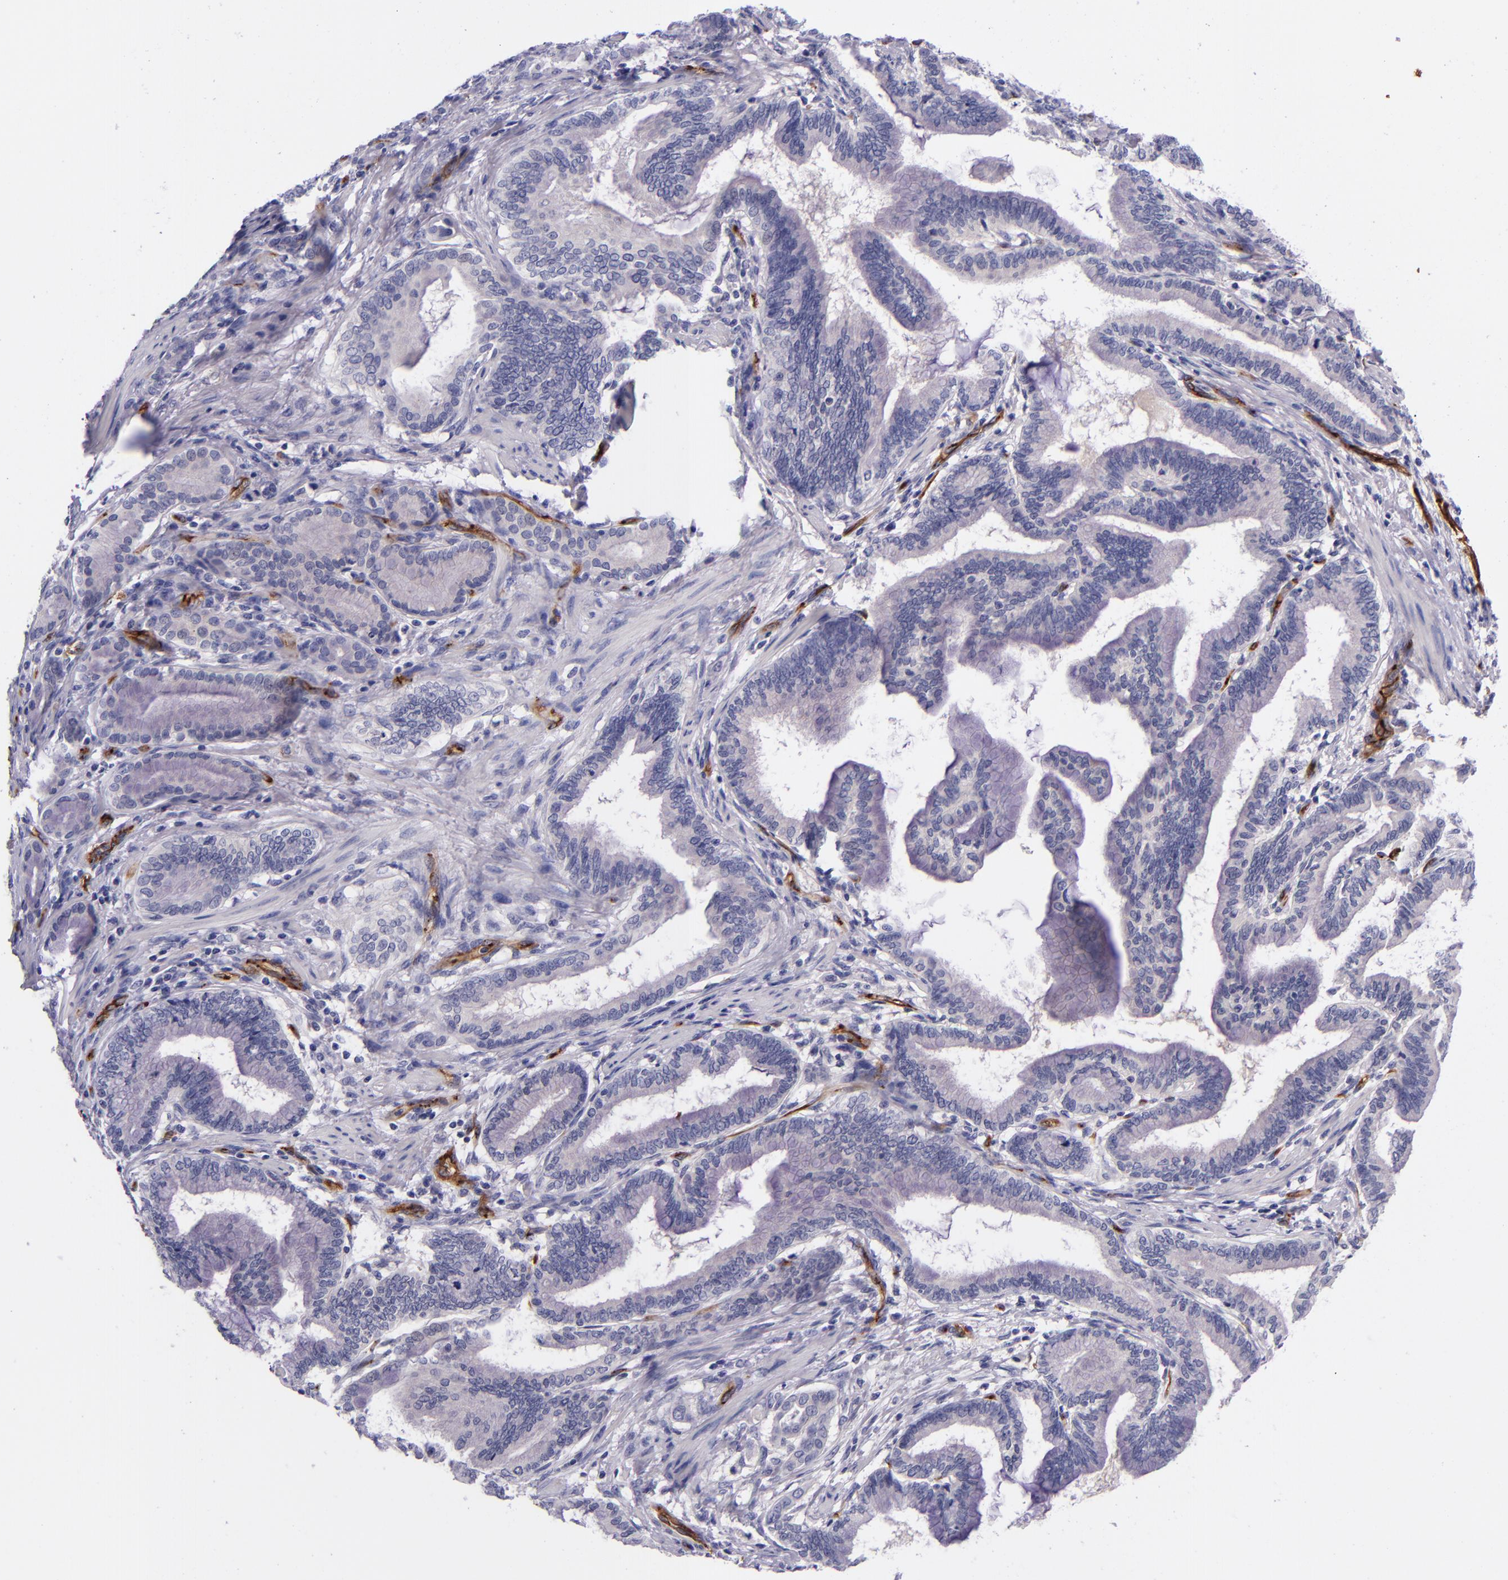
{"staining": {"intensity": "negative", "quantity": "none", "location": "none"}, "tissue": "pancreatic cancer", "cell_type": "Tumor cells", "image_type": "cancer", "snomed": [{"axis": "morphology", "description": "Adenocarcinoma, NOS"}, {"axis": "topography", "description": "Pancreas"}], "caption": "There is no significant staining in tumor cells of pancreatic cancer.", "gene": "NOS3", "patient": {"sex": "female", "age": 64}}